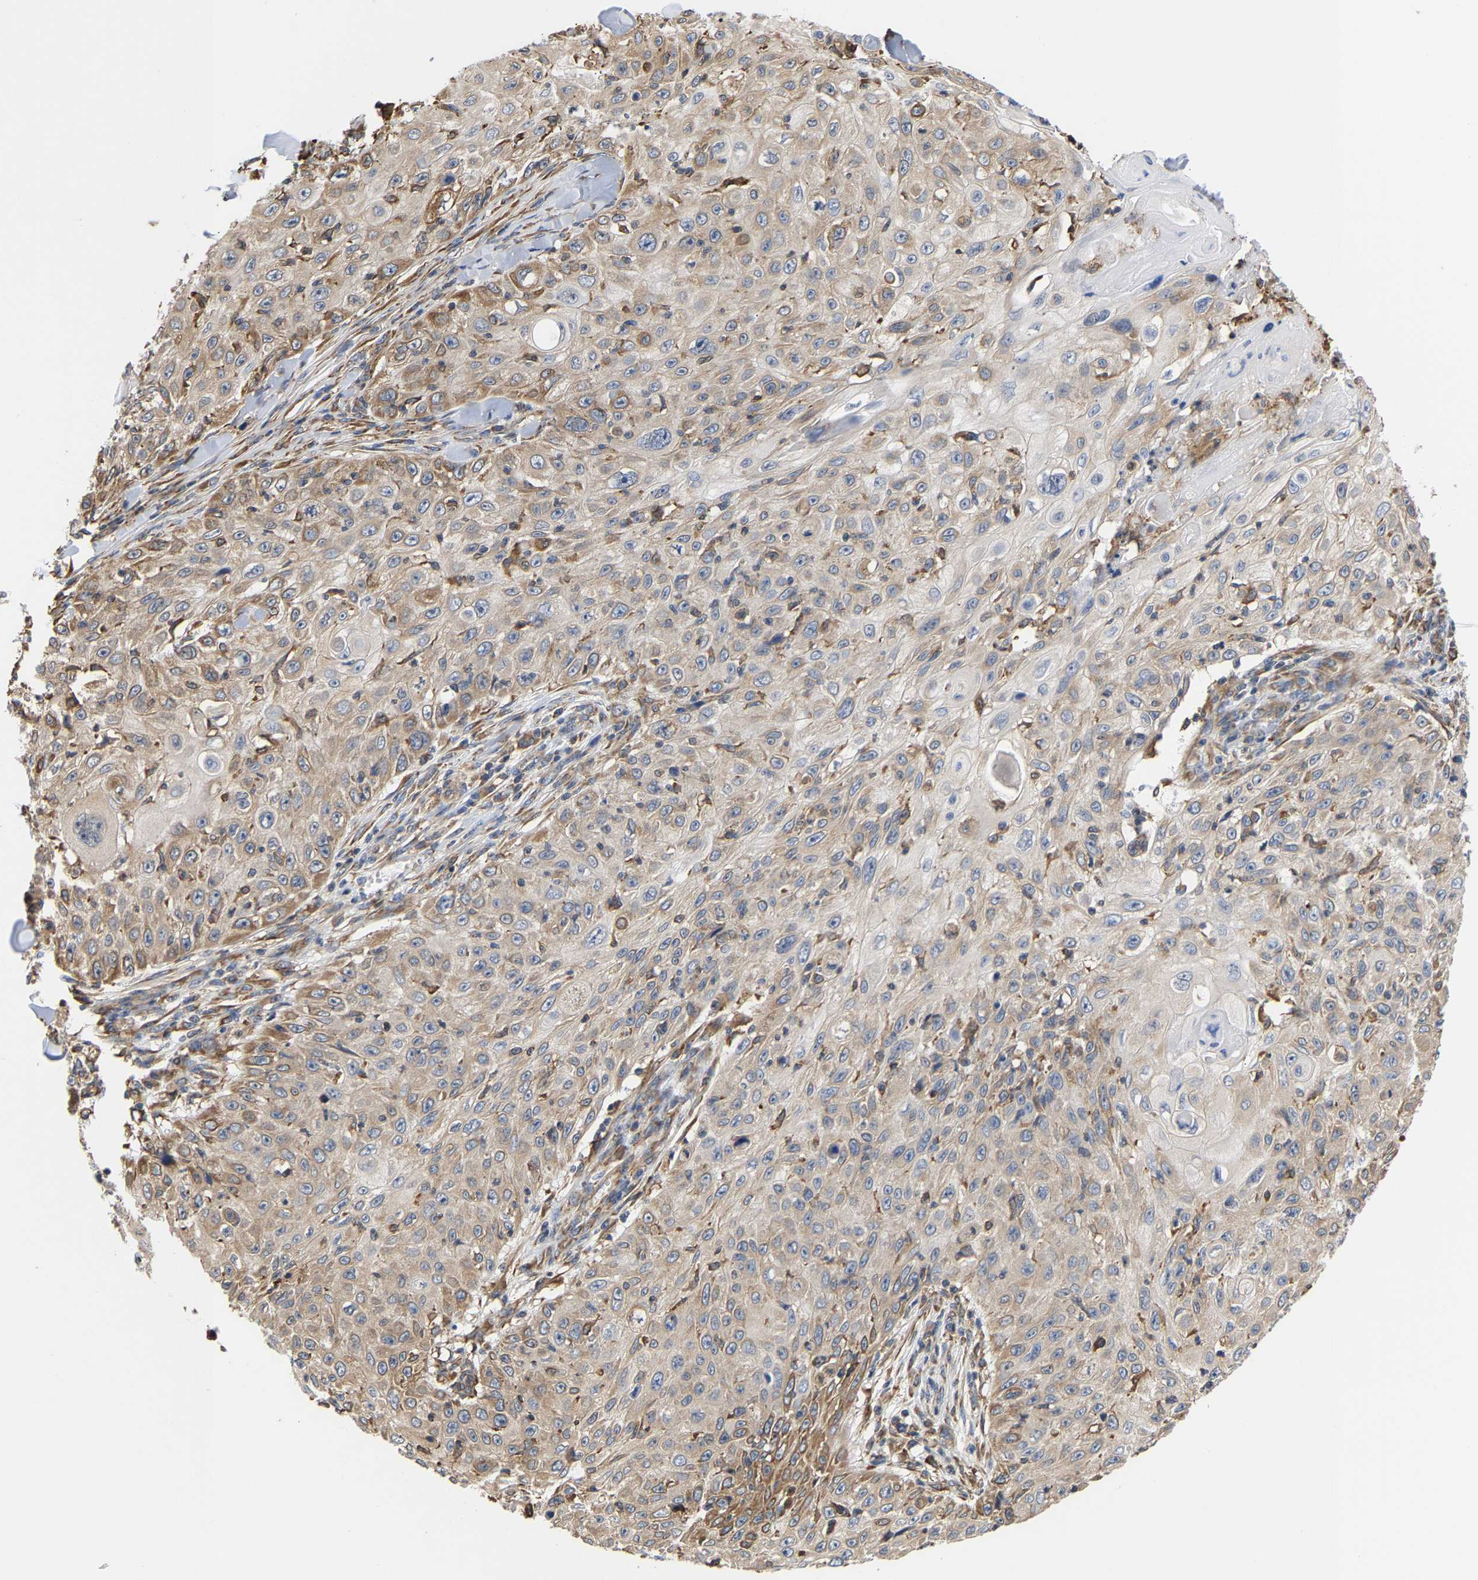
{"staining": {"intensity": "weak", "quantity": ">75%", "location": "cytoplasmic/membranous"}, "tissue": "skin cancer", "cell_type": "Tumor cells", "image_type": "cancer", "snomed": [{"axis": "morphology", "description": "Squamous cell carcinoma, NOS"}, {"axis": "topography", "description": "Skin"}], "caption": "Immunohistochemistry (IHC) histopathology image of neoplastic tissue: human skin squamous cell carcinoma stained using IHC exhibits low levels of weak protein expression localized specifically in the cytoplasmic/membranous of tumor cells, appearing as a cytoplasmic/membranous brown color.", "gene": "ARAP1", "patient": {"sex": "male", "age": 86}}